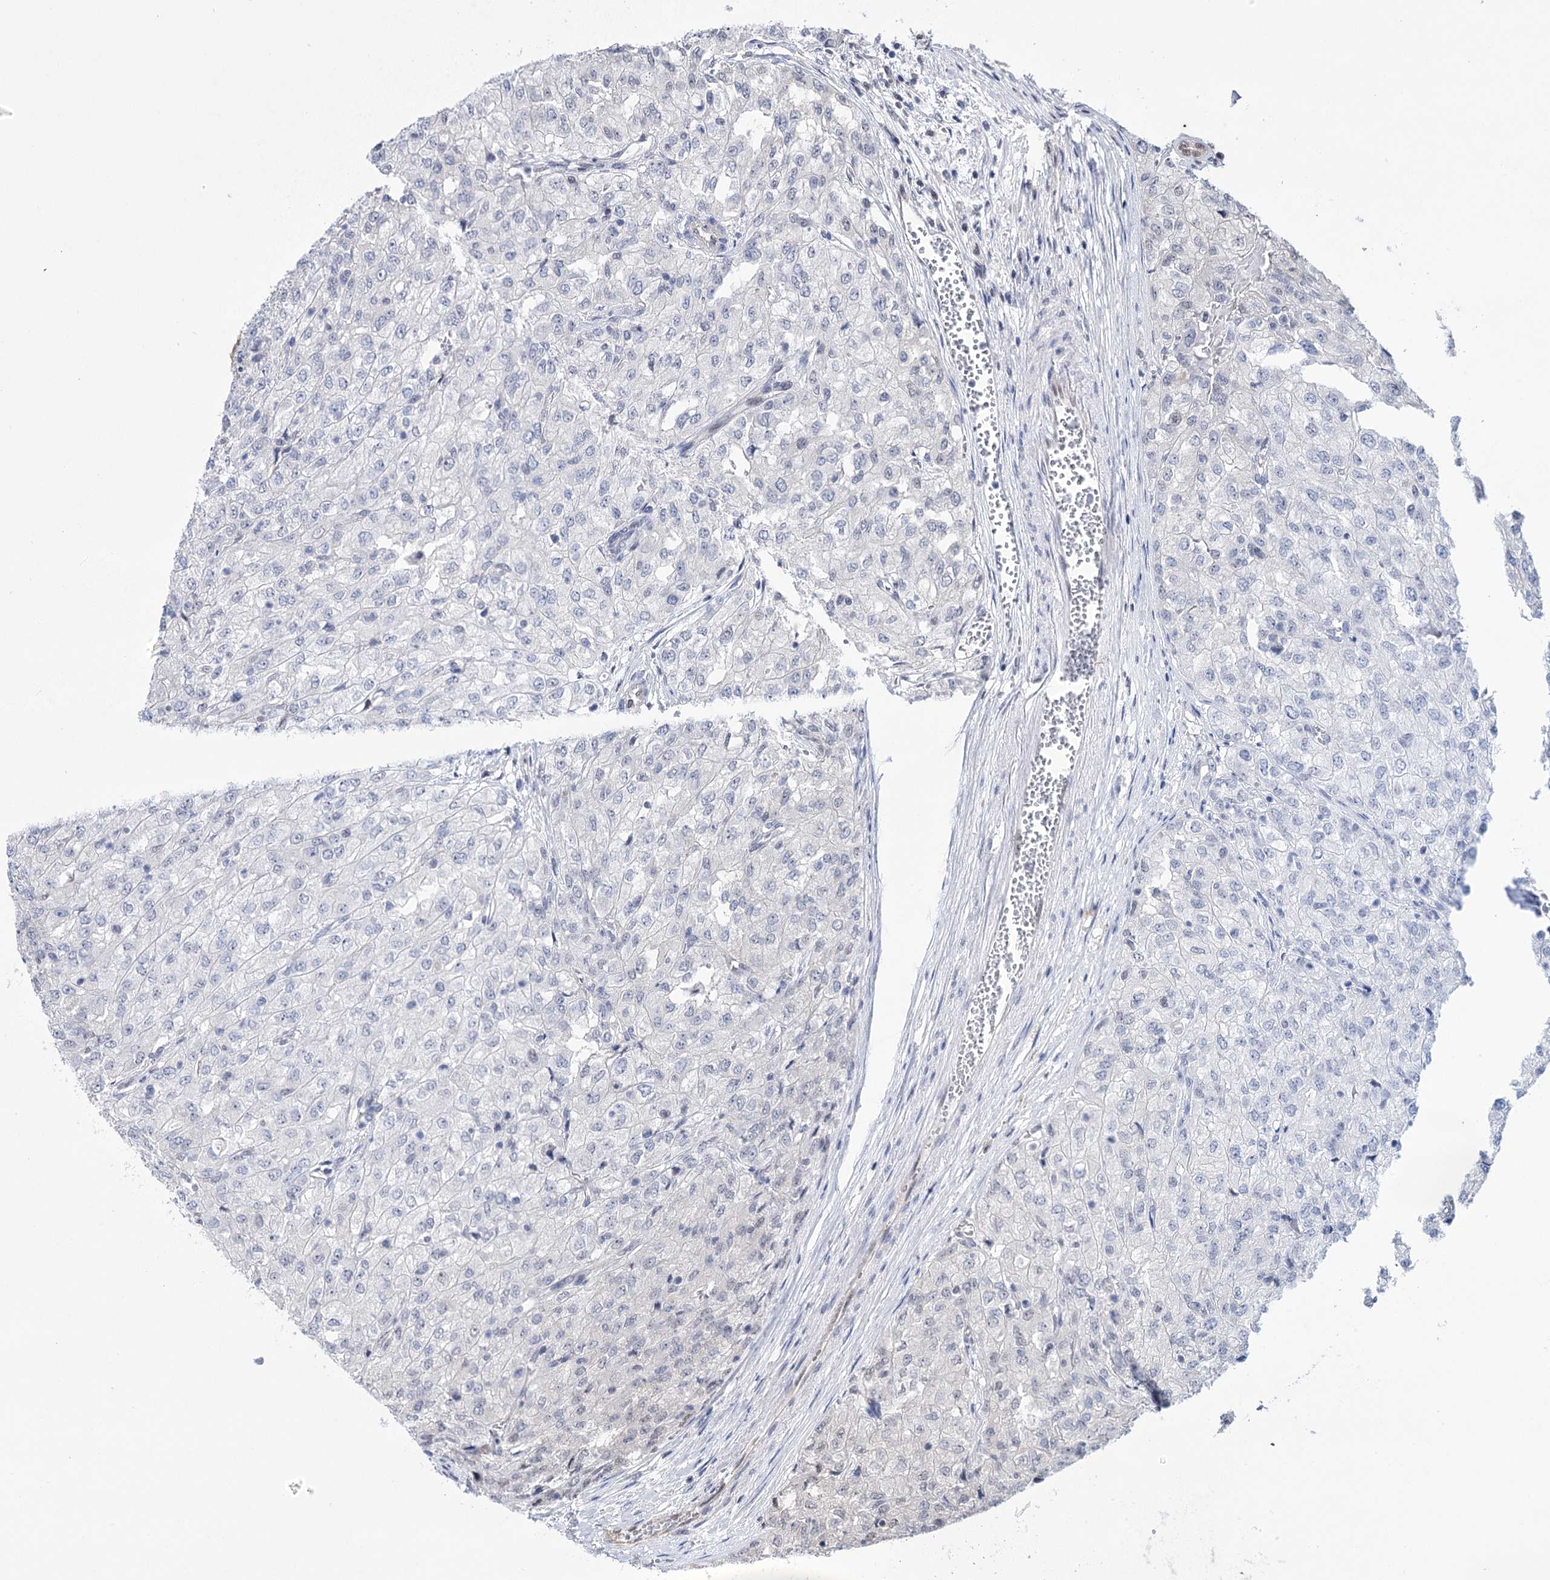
{"staining": {"intensity": "negative", "quantity": "none", "location": "none"}, "tissue": "renal cancer", "cell_type": "Tumor cells", "image_type": "cancer", "snomed": [{"axis": "morphology", "description": "Adenocarcinoma, NOS"}, {"axis": "topography", "description": "Kidney"}], "caption": "The micrograph exhibits no staining of tumor cells in renal adenocarcinoma.", "gene": "CHMP7", "patient": {"sex": "female", "age": 54}}